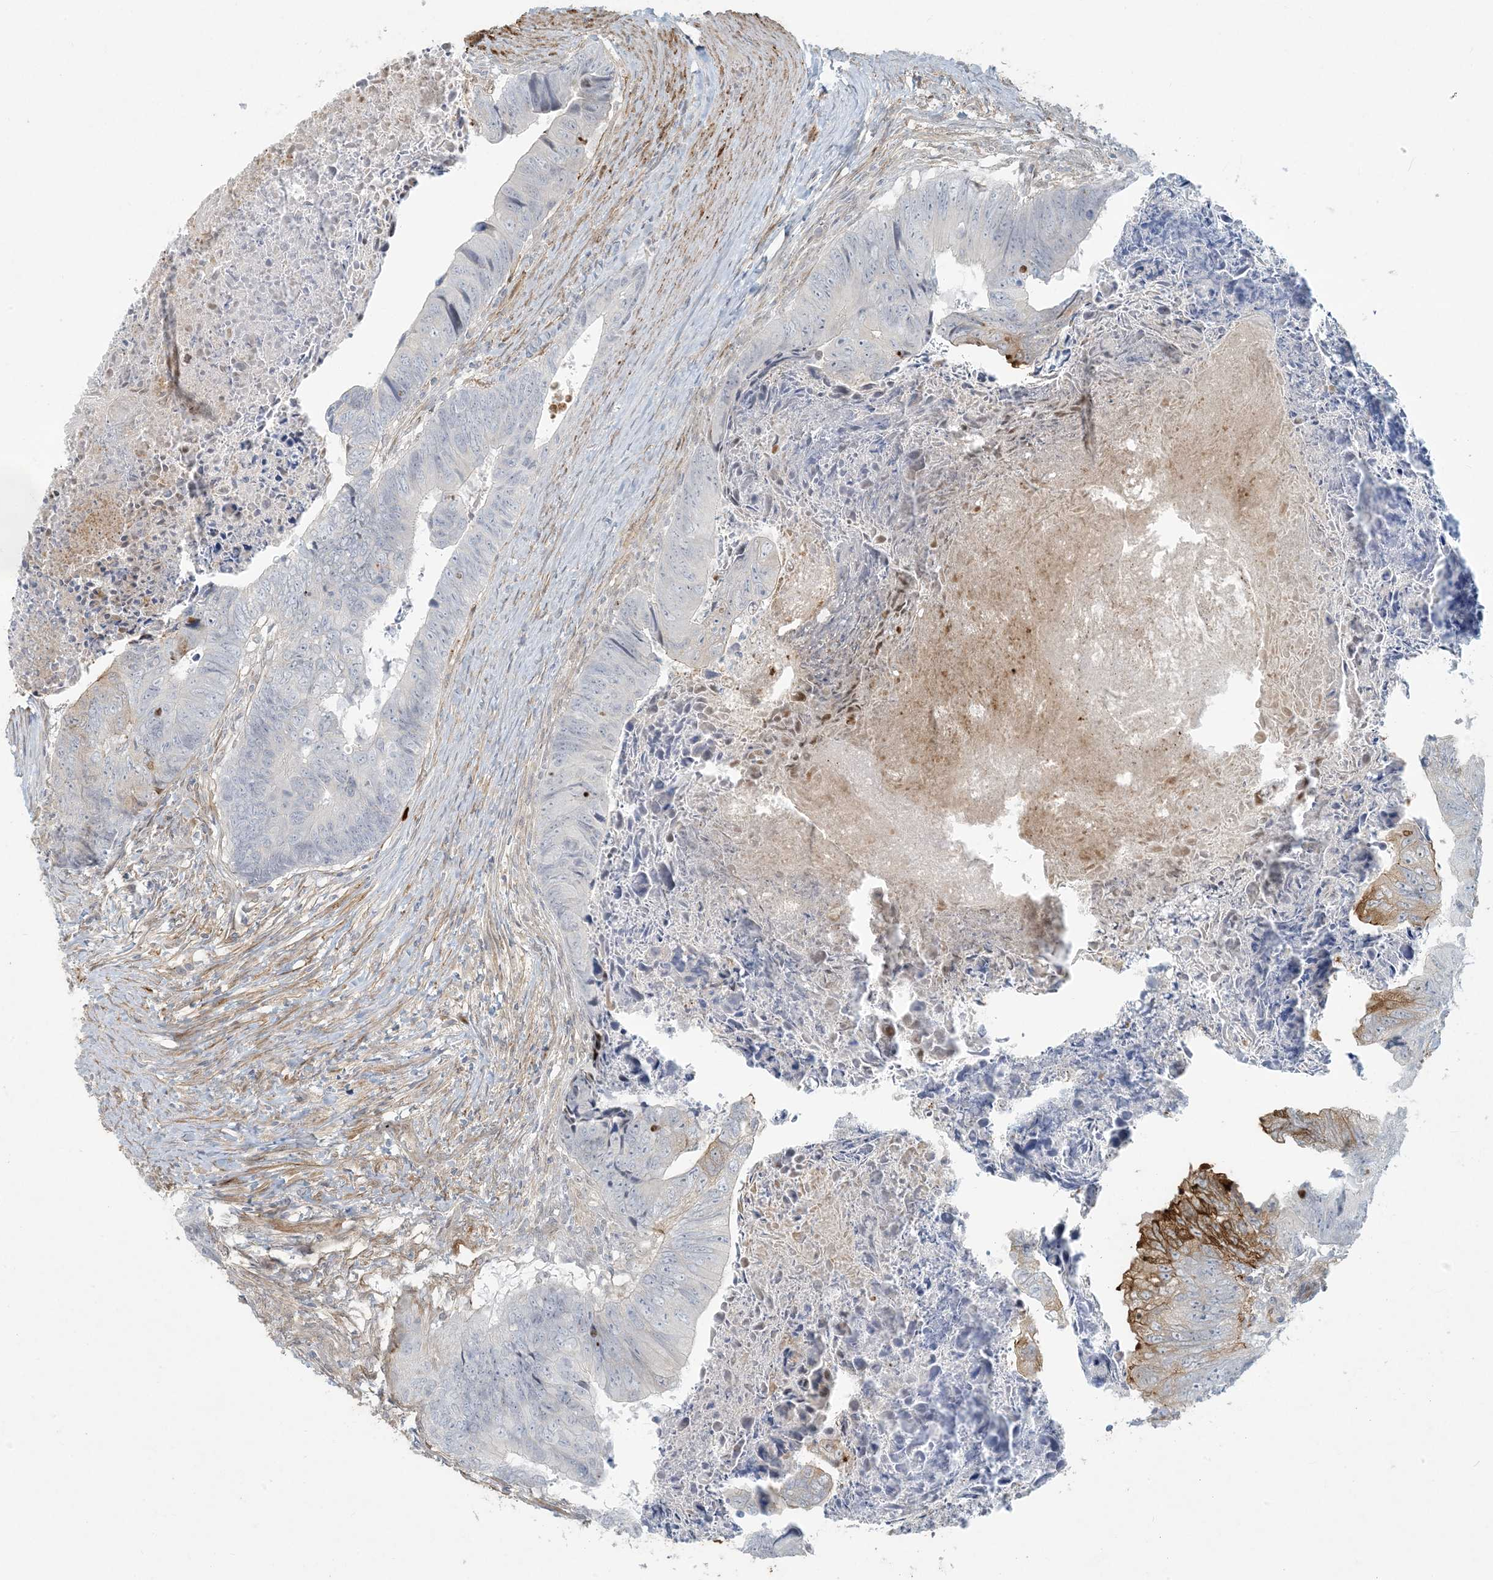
{"staining": {"intensity": "moderate", "quantity": "<25%", "location": "cytoplasmic/membranous"}, "tissue": "colorectal cancer", "cell_type": "Tumor cells", "image_type": "cancer", "snomed": [{"axis": "morphology", "description": "Adenocarcinoma, NOS"}, {"axis": "topography", "description": "Colon"}], "caption": "IHC of adenocarcinoma (colorectal) demonstrates low levels of moderate cytoplasmic/membranous positivity in about <25% of tumor cells.", "gene": "BCORL1", "patient": {"sex": "female", "age": 67}}